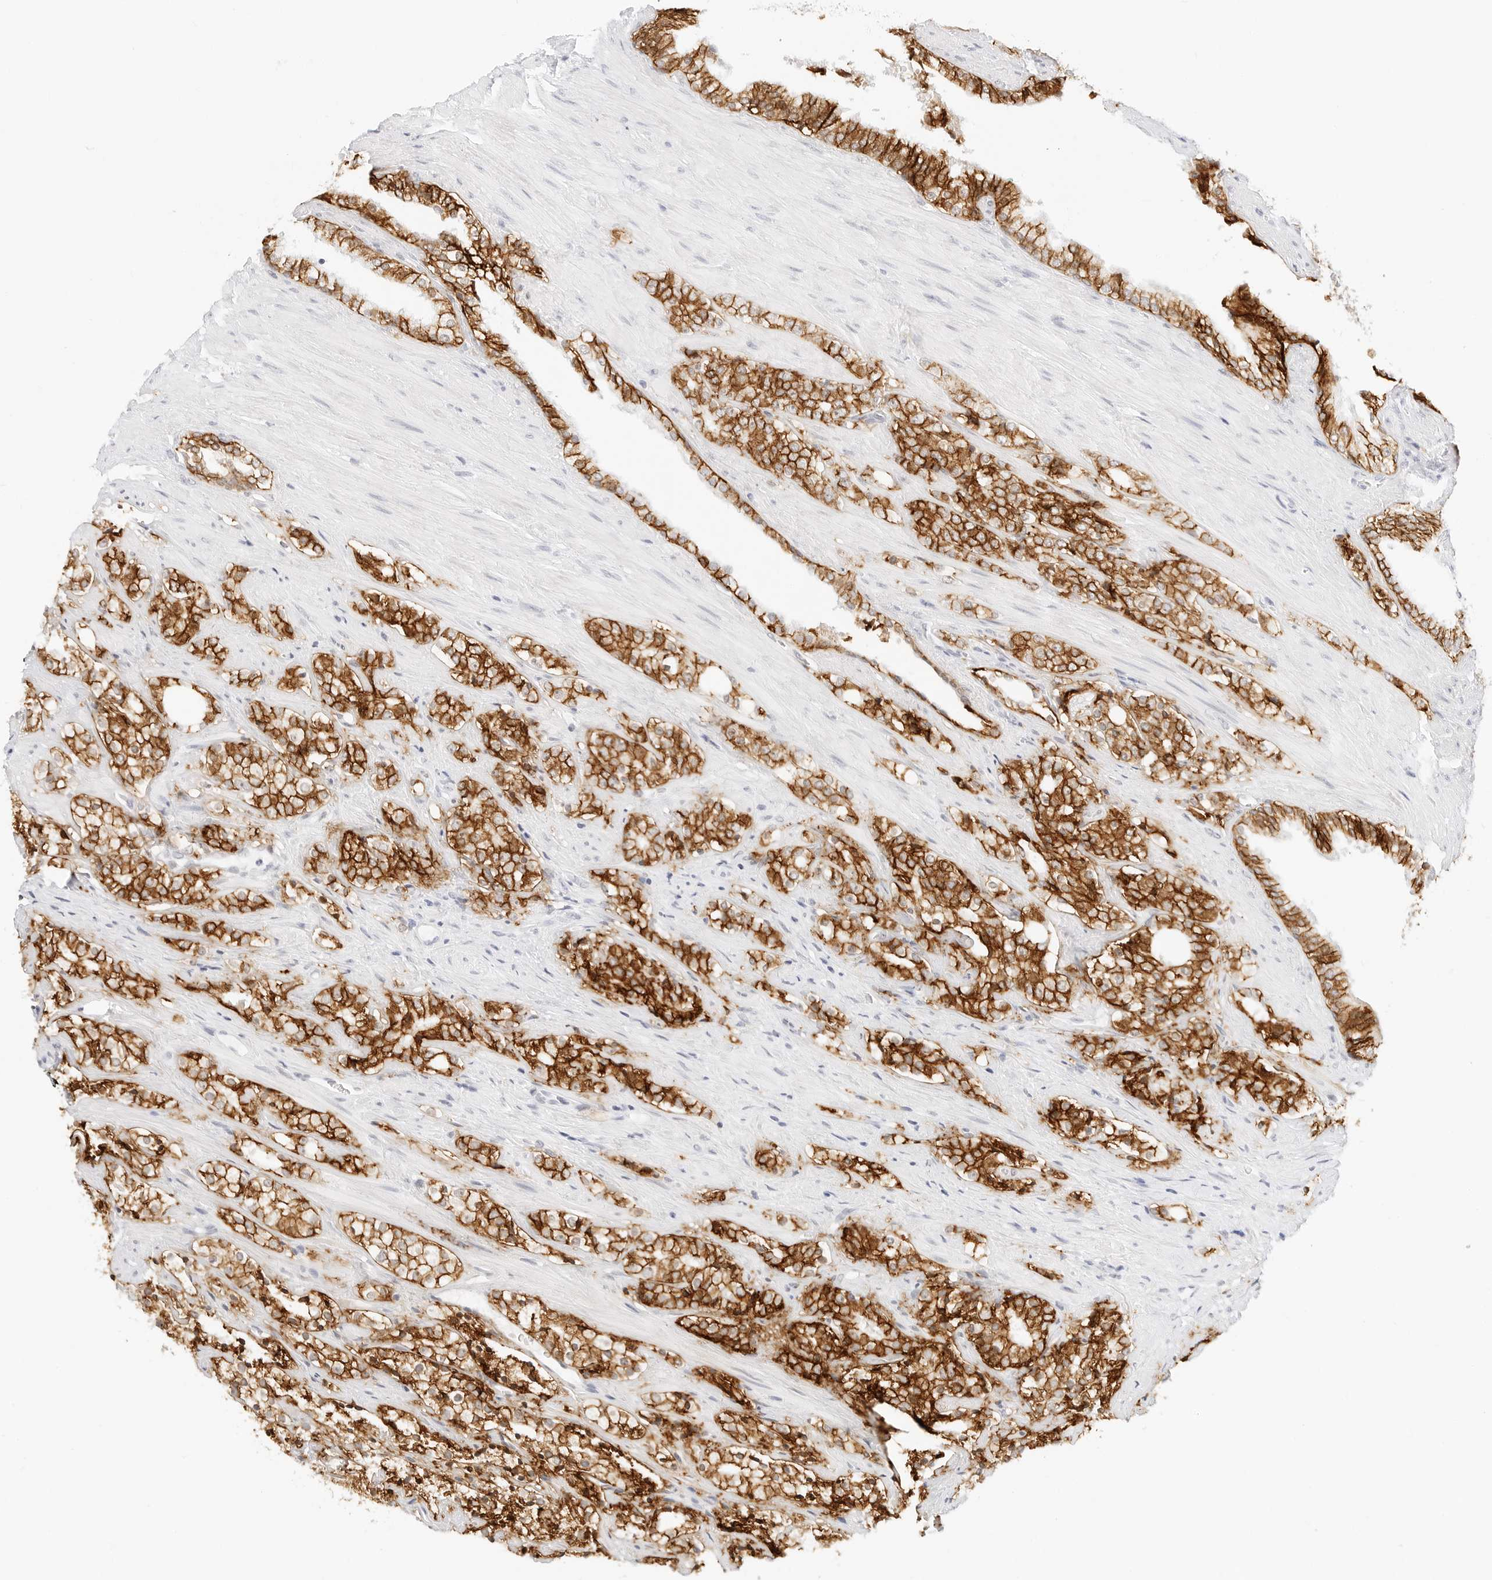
{"staining": {"intensity": "strong", "quantity": ">75%", "location": "cytoplasmic/membranous"}, "tissue": "prostate cancer", "cell_type": "Tumor cells", "image_type": "cancer", "snomed": [{"axis": "morphology", "description": "Adenocarcinoma, High grade"}, {"axis": "topography", "description": "Prostate"}], "caption": "Approximately >75% of tumor cells in prostate cancer demonstrate strong cytoplasmic/membranous protein positivity as visualized by brown immunohistochemical staining.", "gene": "CDH1", "patient": {"sex": "male", "age": 71}}